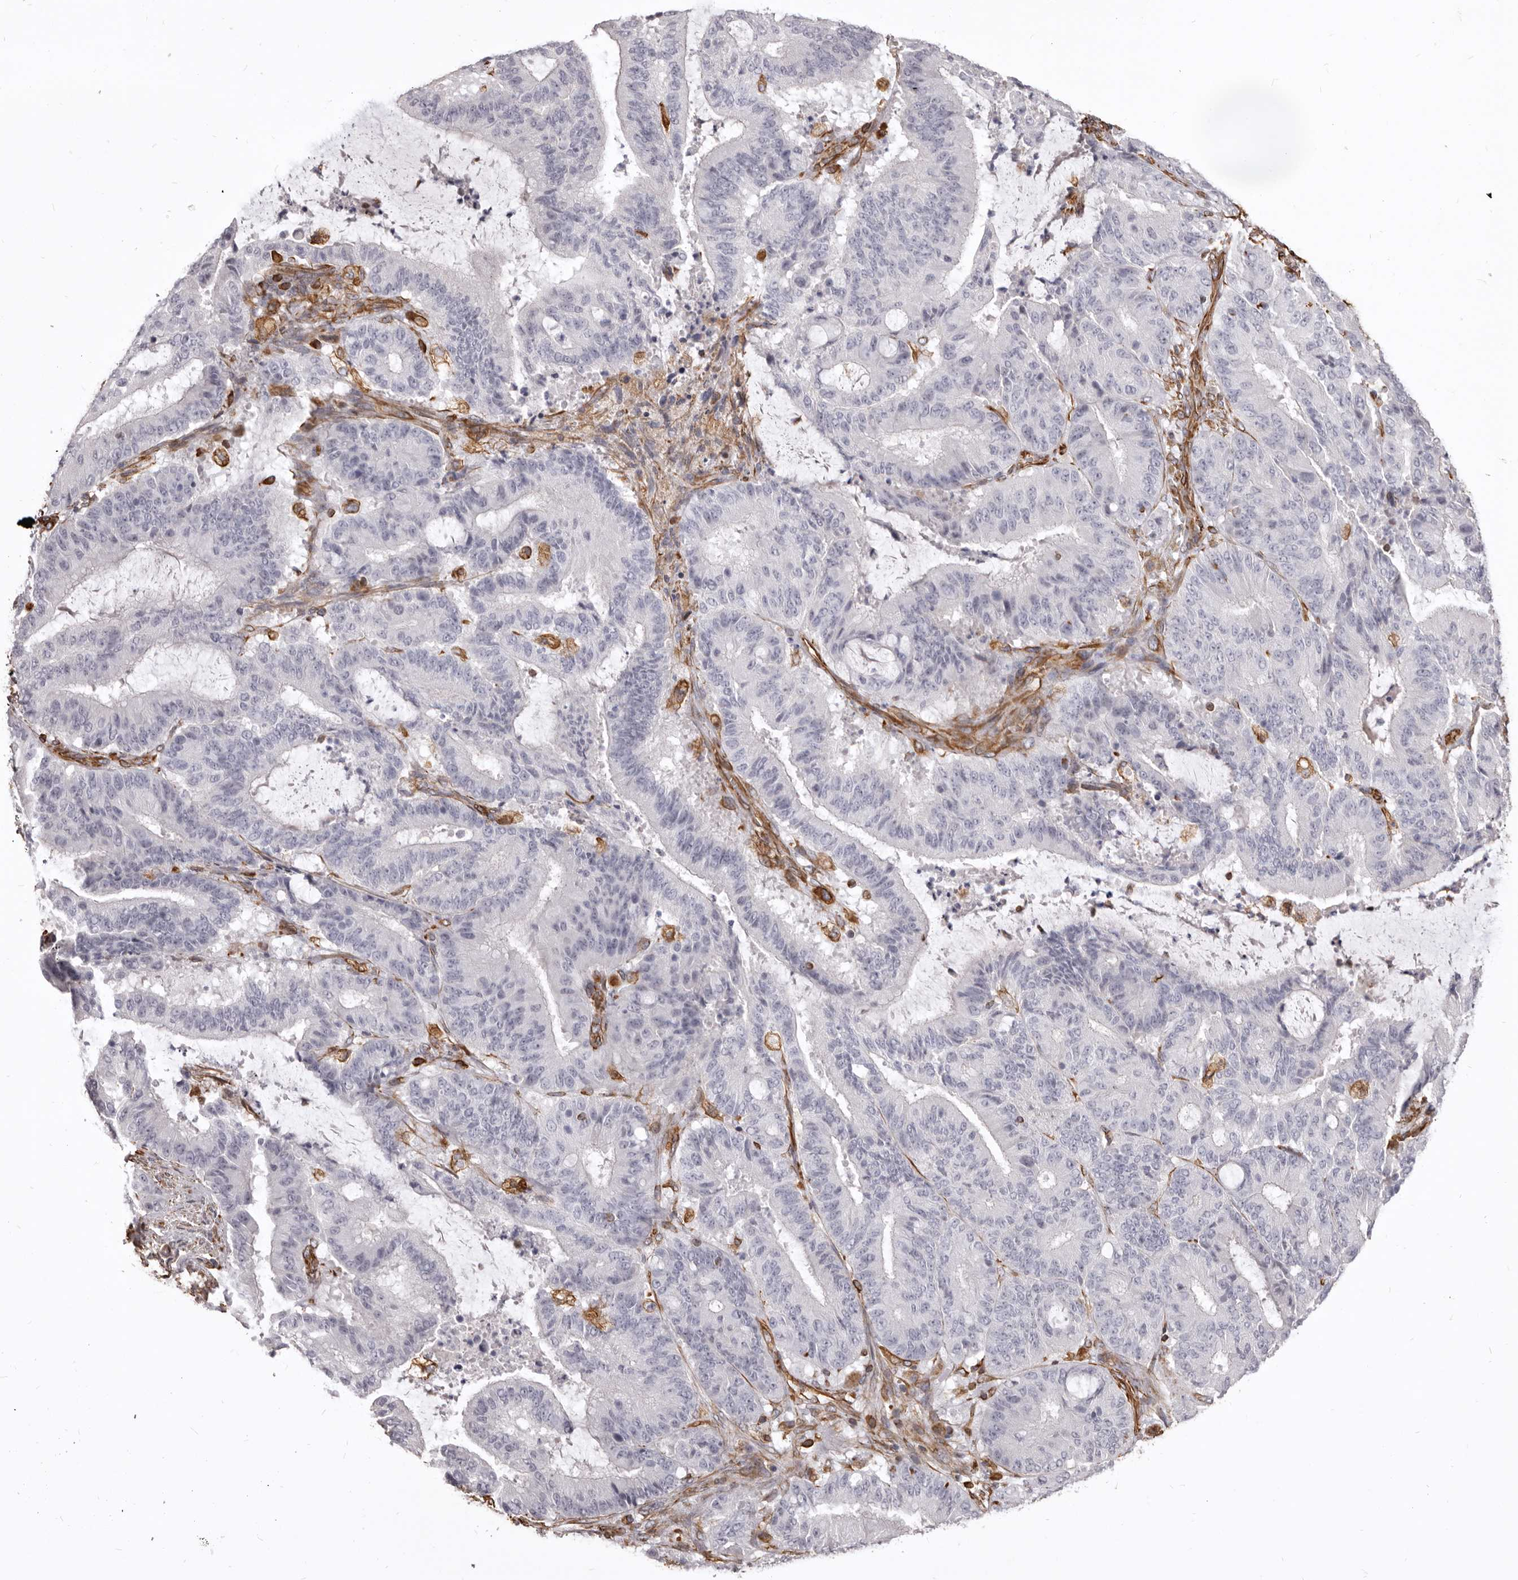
{"staining": {"intensity": "negative", "quantity": "none", "location": "none"}, "tissue": "liver cancer", "cell_type": "Tumor cells", "image_type": "cancer", "snomed": [{"axis": "morphology", "description": "Normal tissue, NOS"}, {"axis": "morphology", "description": "Cholangiocarcinoma"}, {"axis": "topography", "description": "Liver"}, {"axis": "topography", "description": "Peripheral nerve tissue"}], "caption": "Human liver cancer (cholangiocarcinoma) stained for a protein using immunohistochemistry (IHC) shows no expression in tumor cells.", "gene": "MTURN", "patient": {"sex": "female", "age": 73}}